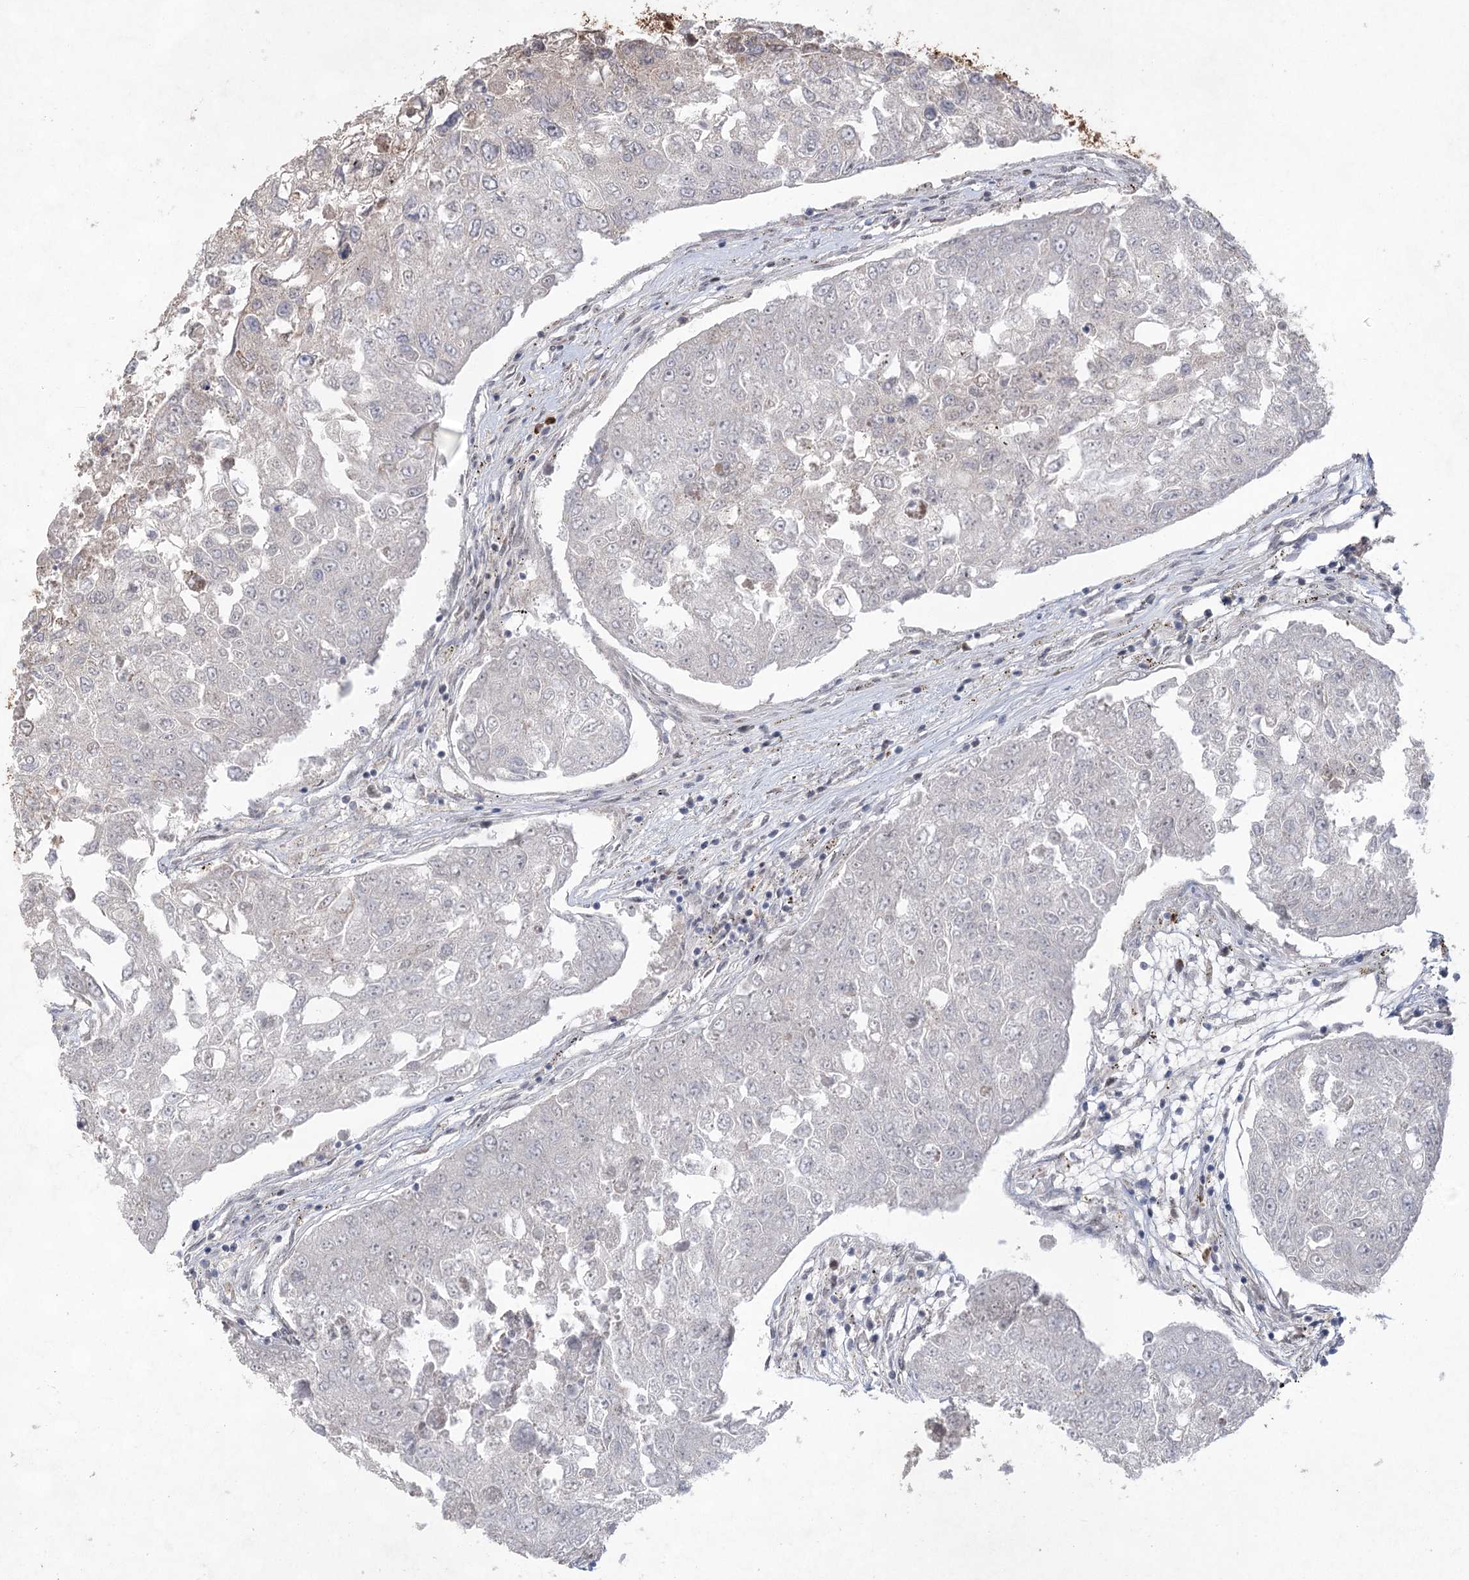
{"staining": {"intensity": "strong", "quantity": "25%-75%", "location": "nuclear"}, "tissue": "urothelial cancer", "cell_type": "Tumor cells", "image_type": "cancer", "snomed": [{"axis": "morphology", "description": "Urothelial carcinoma, High grade"}, {"axis": "topography", "description": "Lymph node"}, {"axis": "topography", "description": "Urinary bladder"}], "caption": "Immunohistochemical staining of human urothelial cancer reveals high levels of strong nuclear protein staining in approximately 25%-75% of tumor cells.", "gene": "ZCCHC8", "patient": {"sex": "male", "age": 51}}